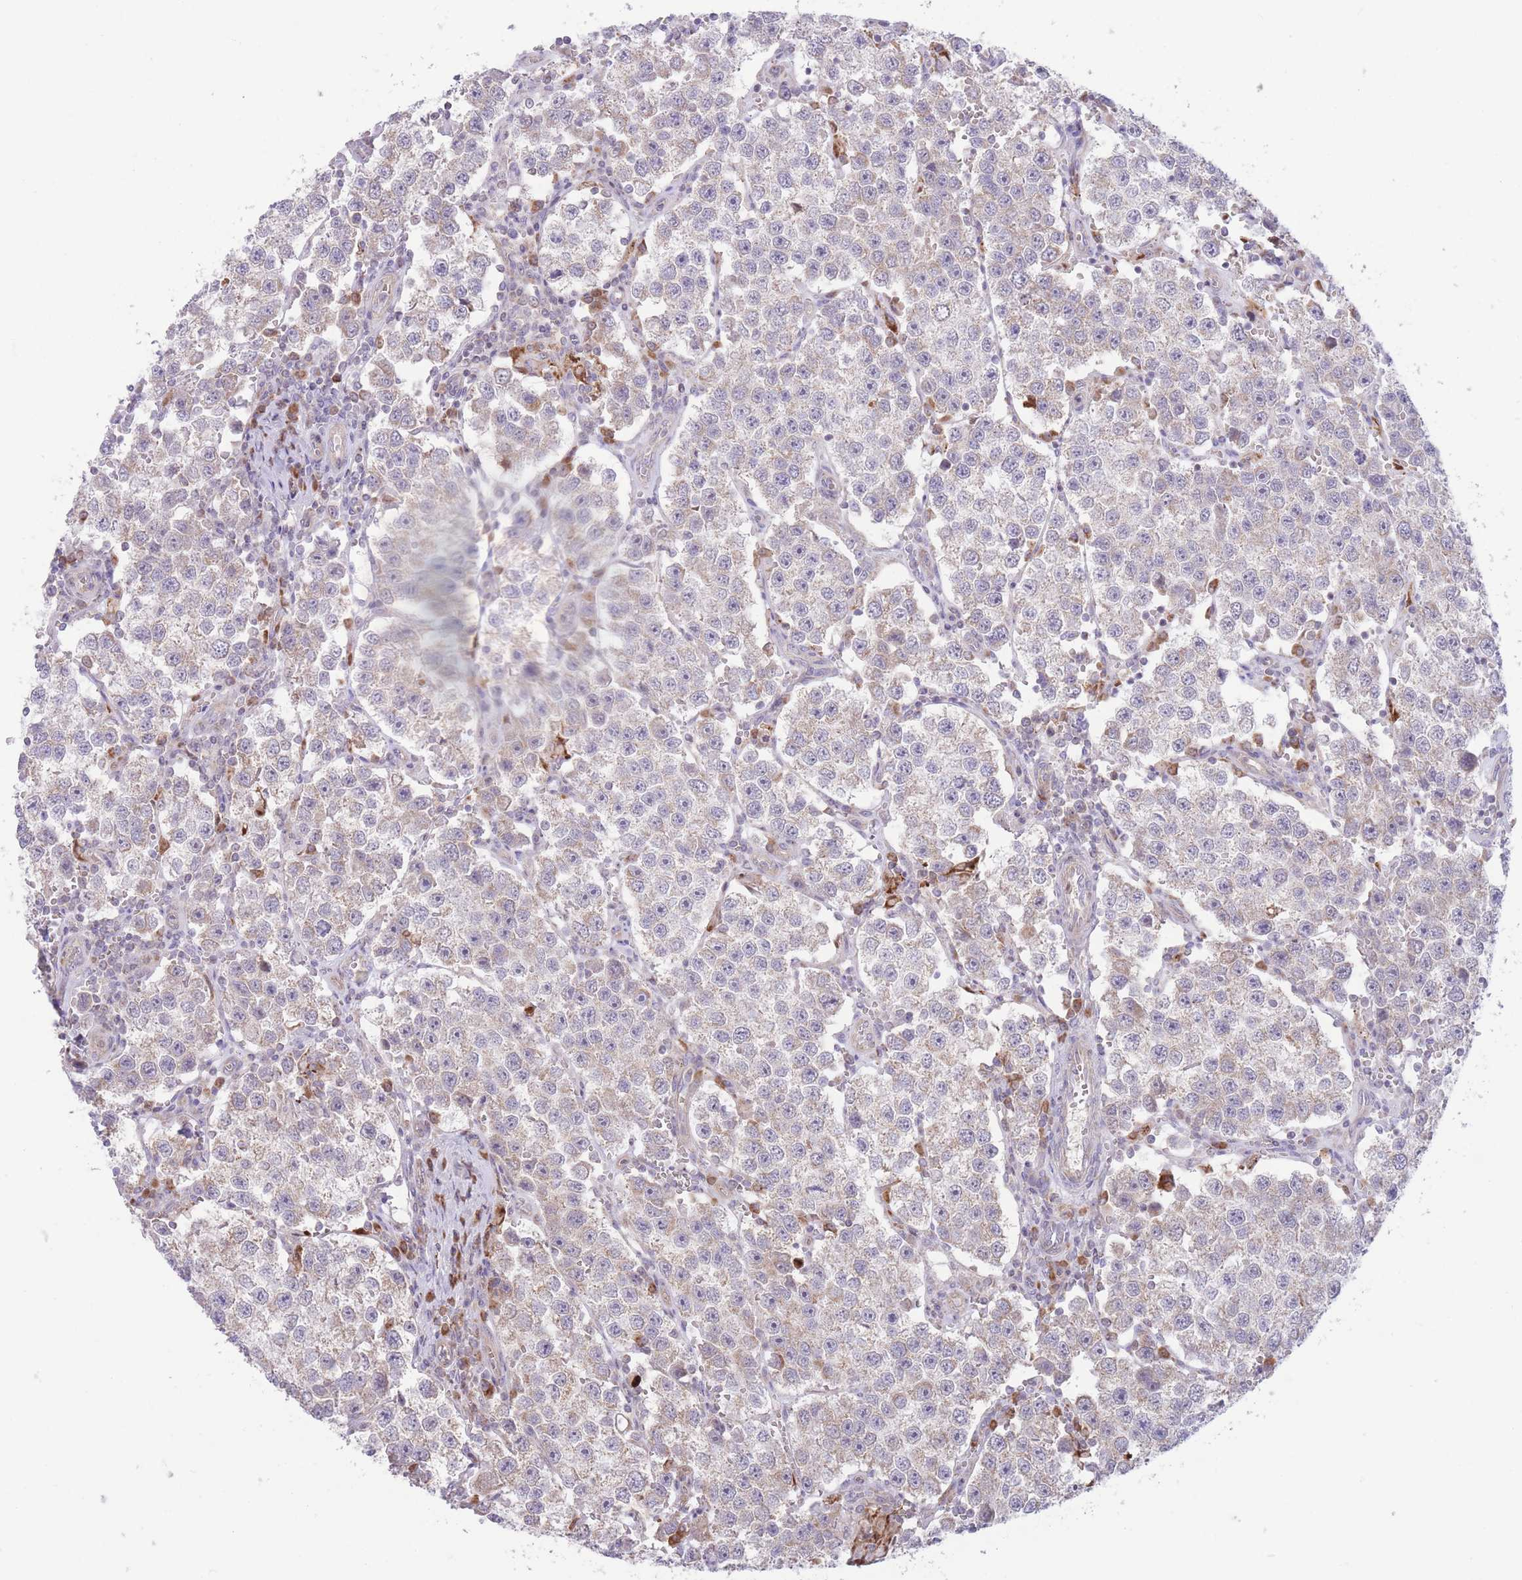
{"staining": {"intensity": "weak", "quantity": "25%-75%", "location": "cytoplasmic/membranous"}, "tissue": "testis cancer", "cell_type": "Tumor cells", "image_type": "cancer", "snomed": [{"axis": "morphology", "description": "Seminoma, NOS"}, {"axis": "topography", "description": "Testis"}], "caption": "Immunohistochemistry (IHC) micrograph of testis seminoma stained for a protein (brown), which shows low levels of weak cytoplasmic/membranous expression in about 25%-75% of tumor cells.", "gene": "BOLA2B", "patient": {"sex": "male", "age": 37}}